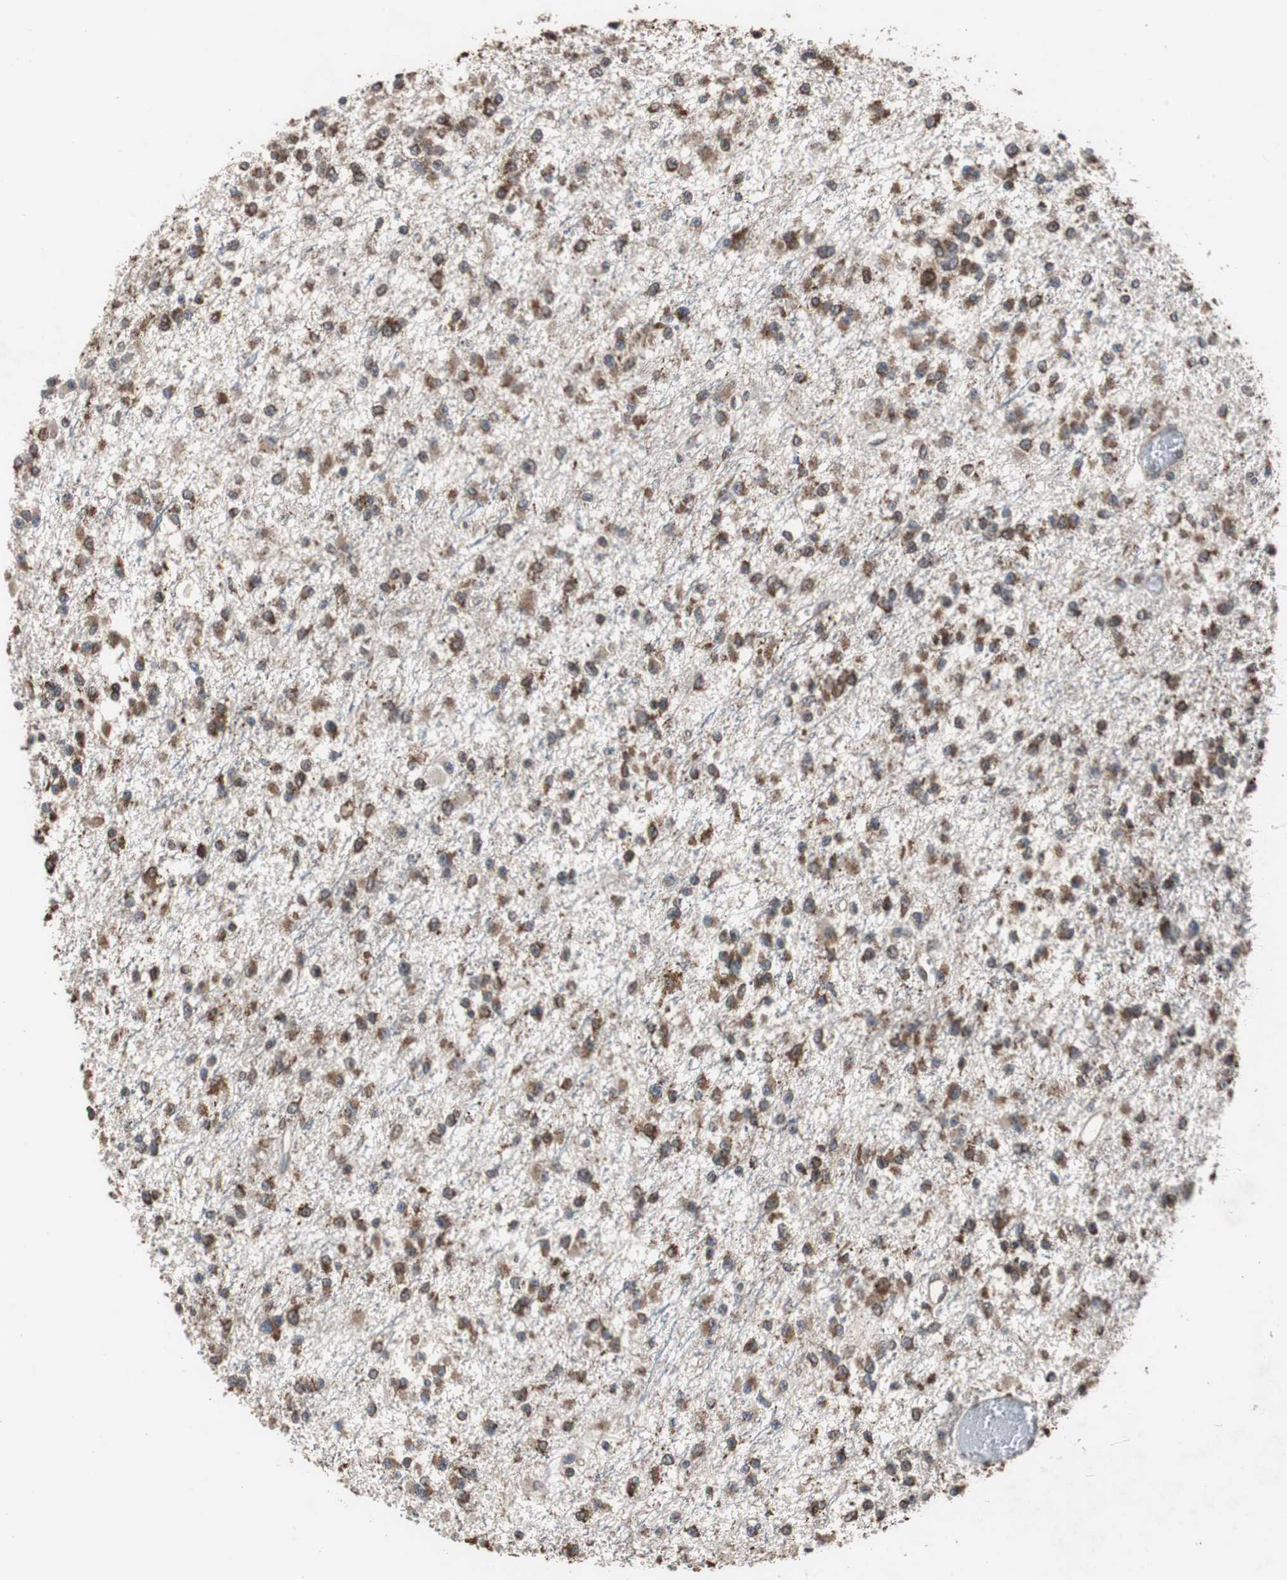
{"staining": {"intensity": "moderate", "quantity": ">75%", "location": "cytoplasmic/membranous"}, "tissue": "glioma", "cell_type": "Tumor cells", "image_type": "cancer", "snomed": [{"axis": "morphology", "description": "Glioma, malignant, Low grade"}, {"axis": "topography", "description": "Brain"}], "caption": "Tumor cells reveal medium levels of moderate cytoplasmic/membranous positivity in approximately >75% of cells in malignant low-grade glioma.", "gene": "USP10", "patient": {"sex": "female", "age": 22}}